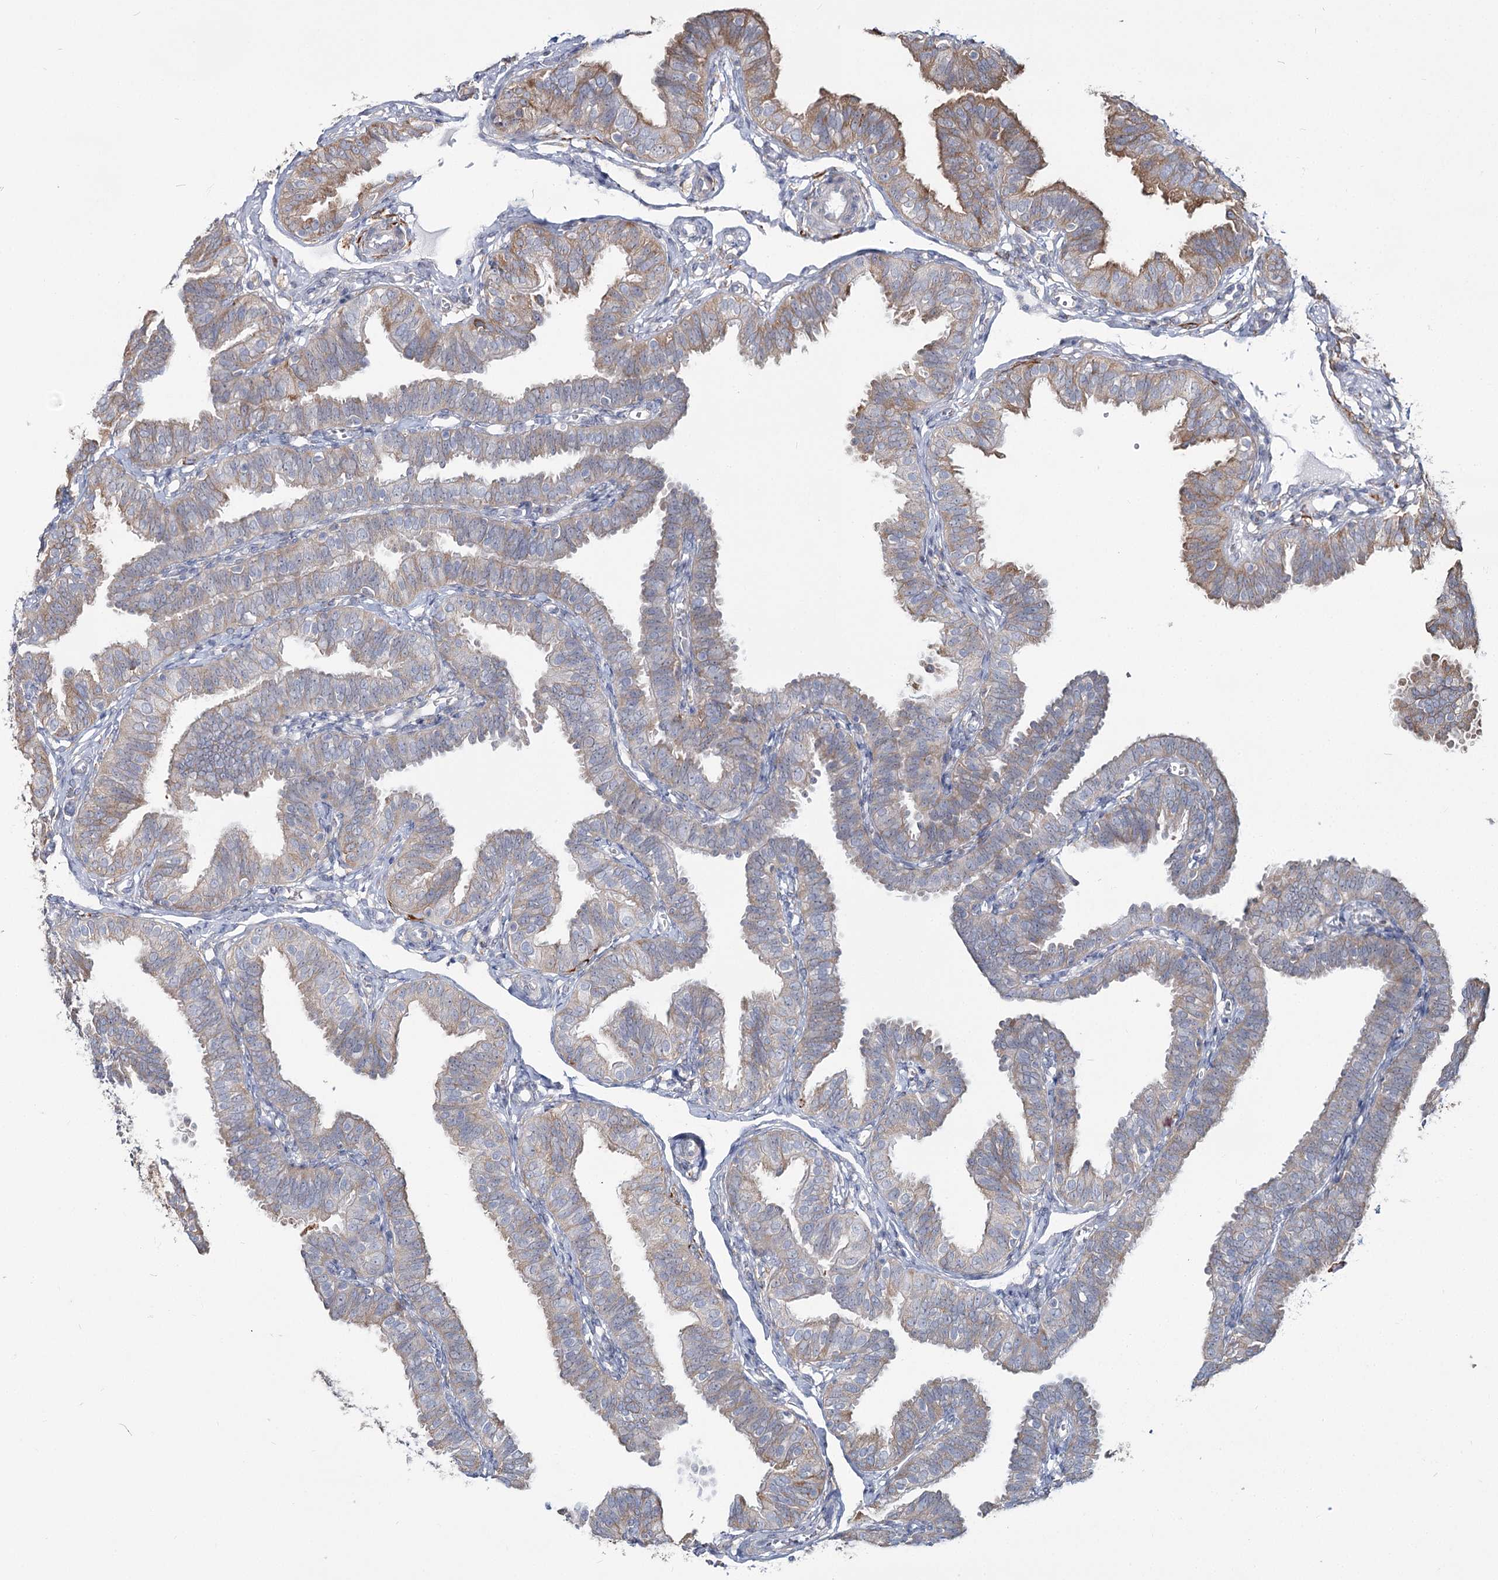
{"staining": {"intensity": "moderate", "quantity": "<25%", "location": "cytoplasmic/membranous"}, "tissue": "fallopian tube", "cell_type": "Glandular cells", "image_type": "normal", "snomed": [{"axis": "morphology", "description": "Normal tissue, NOS"}, {"axis": "topography", "description": "Fallopian tube"}], "caption": "Immunohistochemistry (IHC) histopathology image of benign human fallopian tube stained for a protein (brown), which reveals low levels of moderate cytoplasmic/membranous expression in approximately <25% of glandular cells.", "gene": "ZCCHC9", "patient": {"sex": "female", "age": 35}}